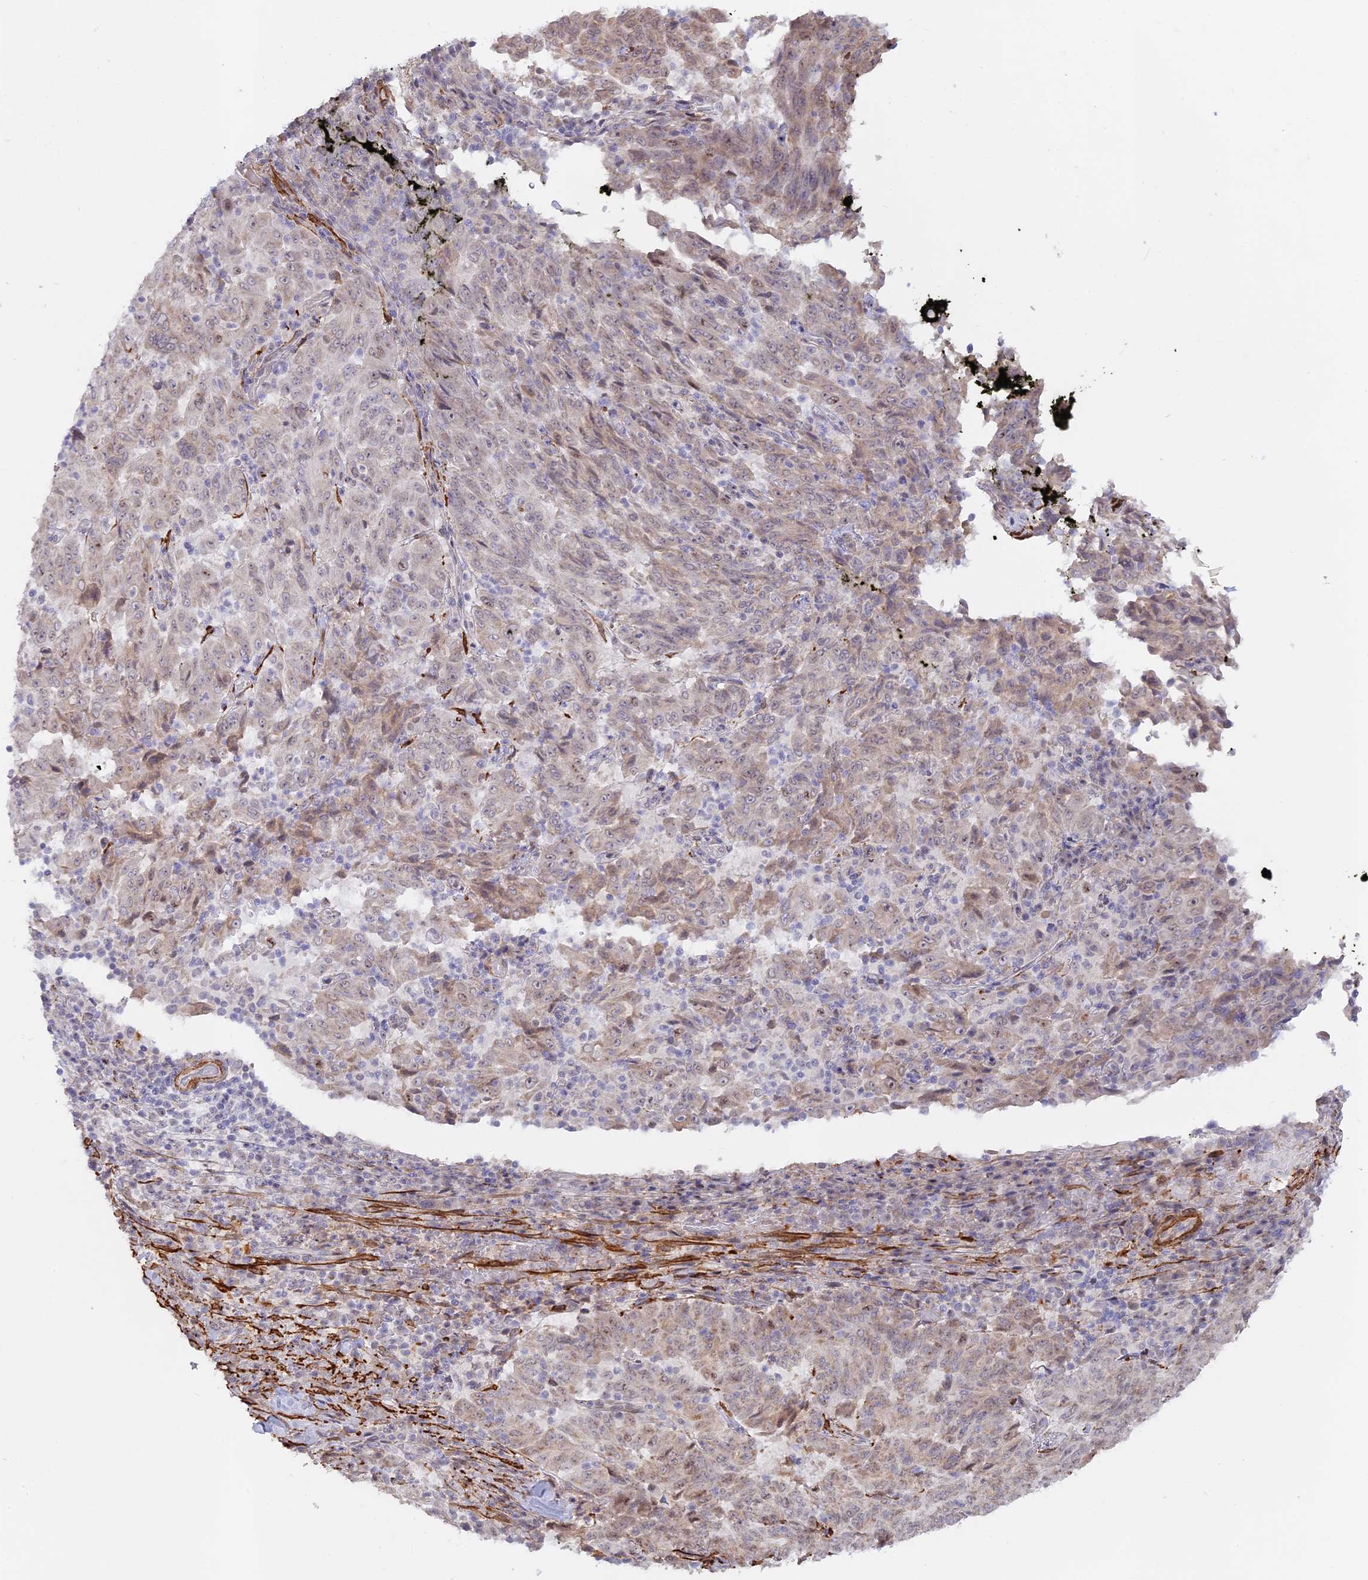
{"staining": {"intensity": "weak", "quantity": "25%-75%", "location": "cytoplasmic/membranous,nuclear"}, "tissue": "pancreatic cancer", "cell_type": "Tumor cells", "image_type": "cancer", "snomed": [{"axis": "morphology", "description": "Adenocarcinoma, NOS"}, {"axis": "topography", "description": "Pancreas"}], "caption": "Pancreatic cancer stained for a protein (brown) reveals weak cytoplasmic/membranous and nuclear positive staining in about 25%-75% of tumor cells.", "gene": "CCDC154", "patient": {"sex": "male", "age": 63}}